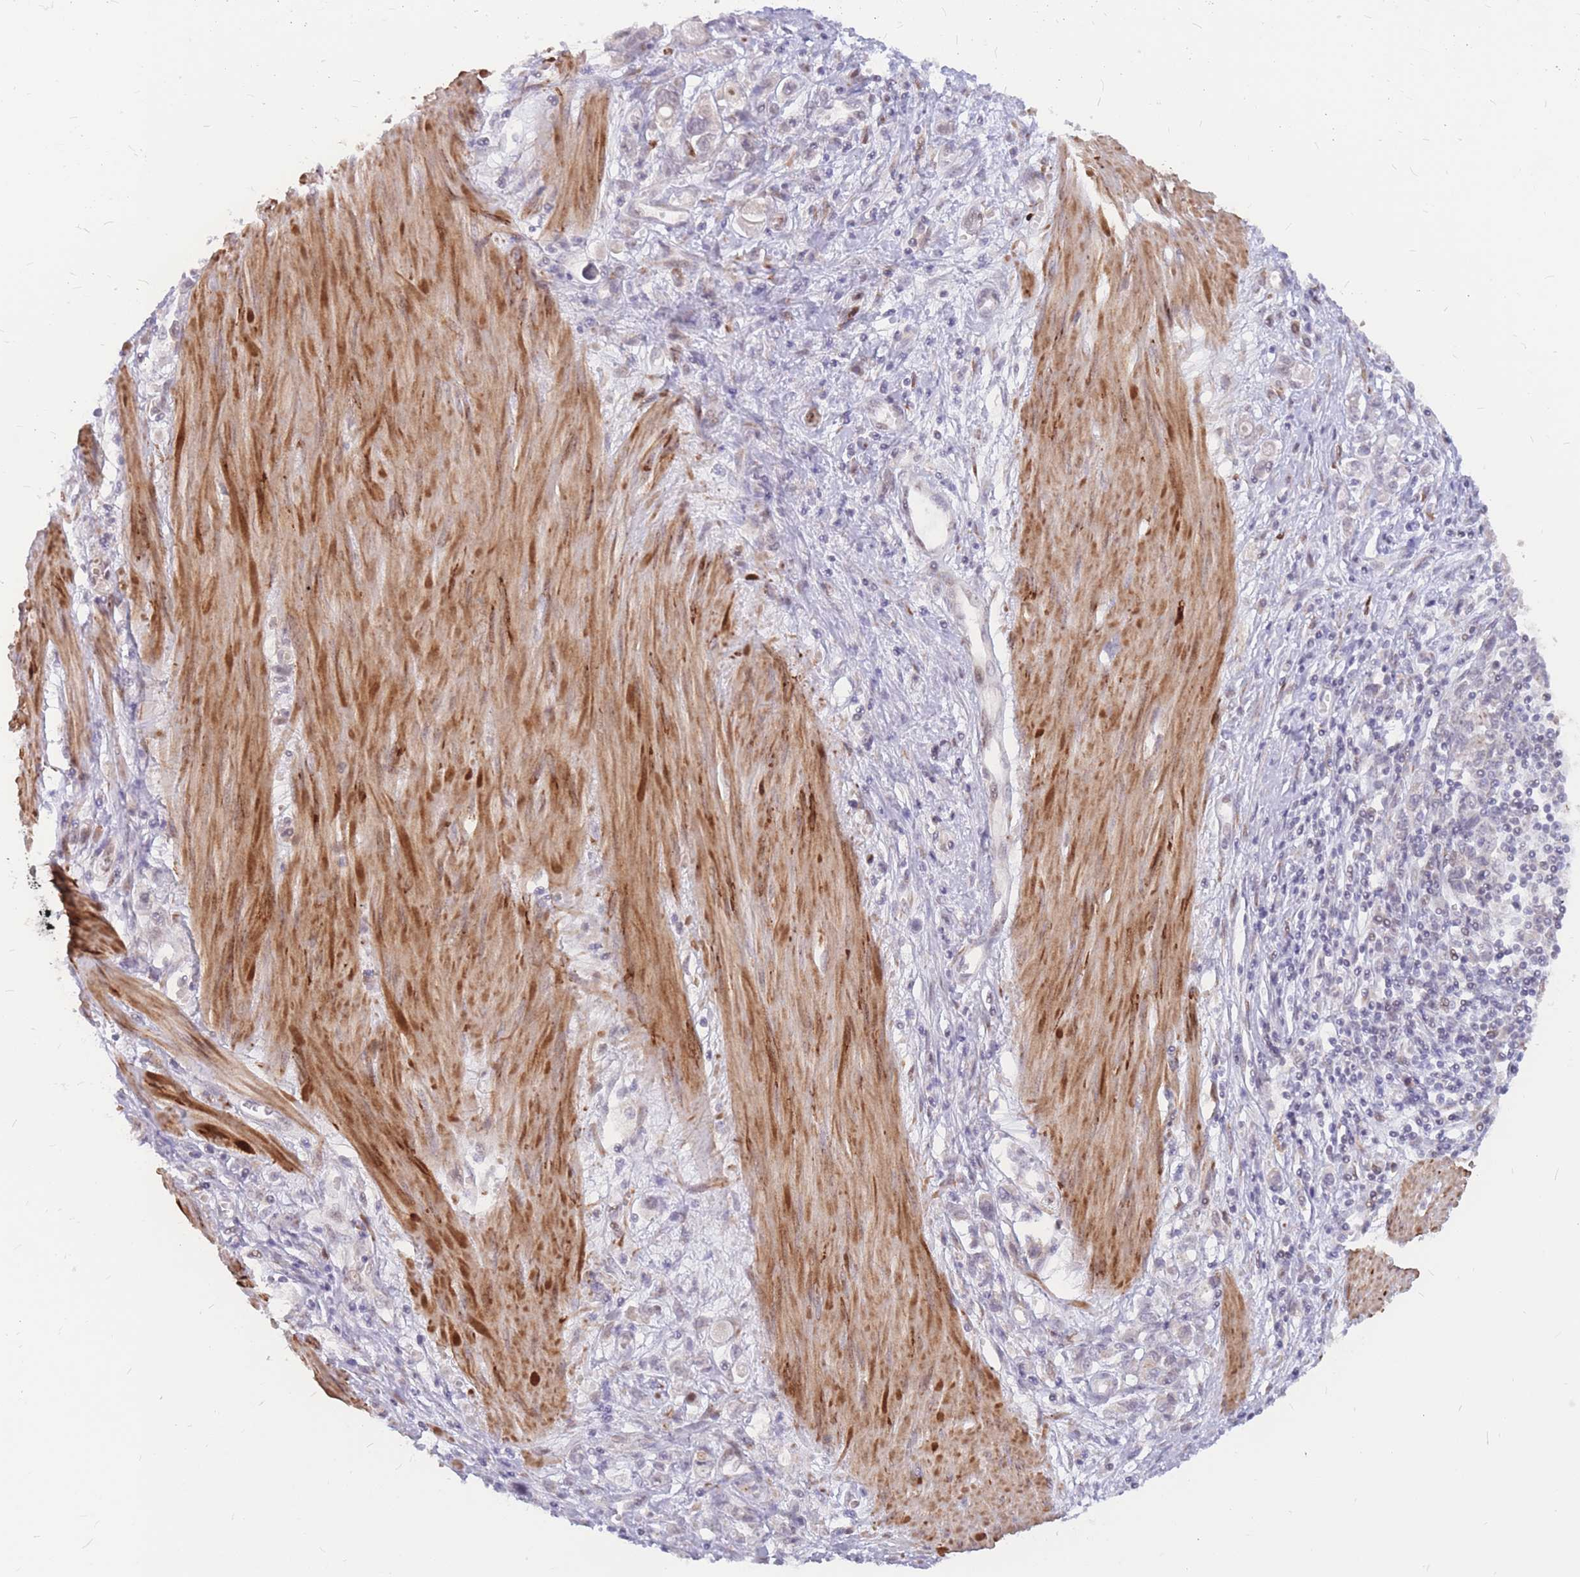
{"staining": {"intensity": "negative", "quantity": "none", "location": "none"}, "tissue": "stomach cancer", "cell_type": "Tumor cells", "image_type": "cancer", "snomed": [{"axis": "morphology", "description": "Adenocarcinoma, NOS"}, {"axis": "topography", "description": "Stomach"}], "caption": "DAB (3,3'-diaminobenzidine) immunohistochemical staining of stomach cancer (adenocarcinoma) exhibits no significant staining in tumor cells. Brightfield microscopy of immunohistochemistry stained with DAB (brown) and hematoxylin (blue), captured at high magnification.", "gene": "ADD2", "patient": {"sex": "female", "age": 76}}